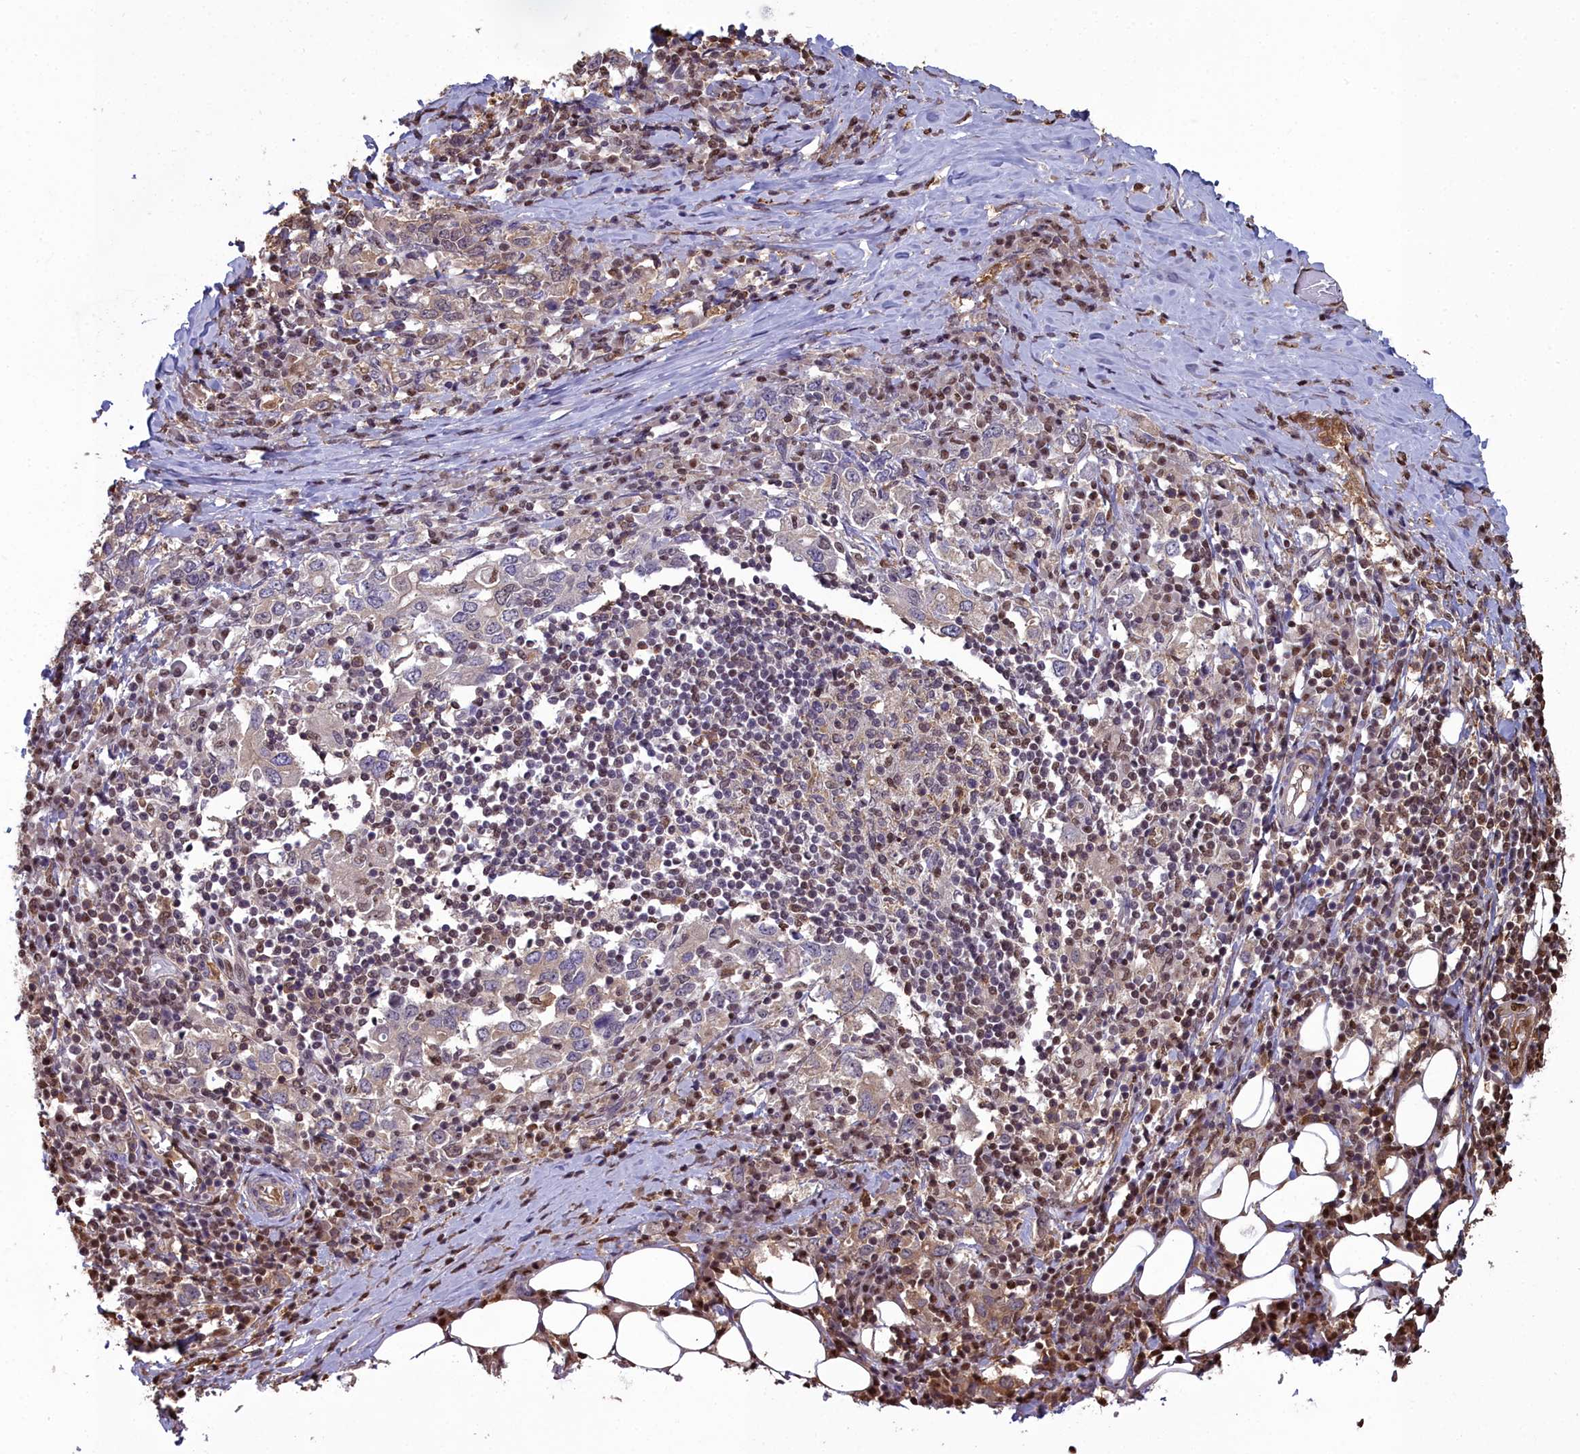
{"staining": {"intensity": "weak", "quantity": "25%-75%", "location": "cytoplasmic/membranous"}, "tissue": "stomach cancer", "cell_type": "Tumor cells", "image_type": "cancer", "snomed": [{"axis": "morphology", "description": "Adenocarcinoma, NOS"}, {"axis": "topography", "description": "Stomach, upper"}, {"axis": "topography", "description": "Stomach"}], "caption": "Immunohistochemistry (IHC) (DAB) staining of stomach cancer (adenocarcinoma) demonstrates weak cytoplasmic/membranous protein expression in approximately 25%-75% of tumor cells. (DAB = brown stain, brightfield microscopy at high magnification).", "gene": "GAPDH", "patient": {"sex": "male", "age": 62}}